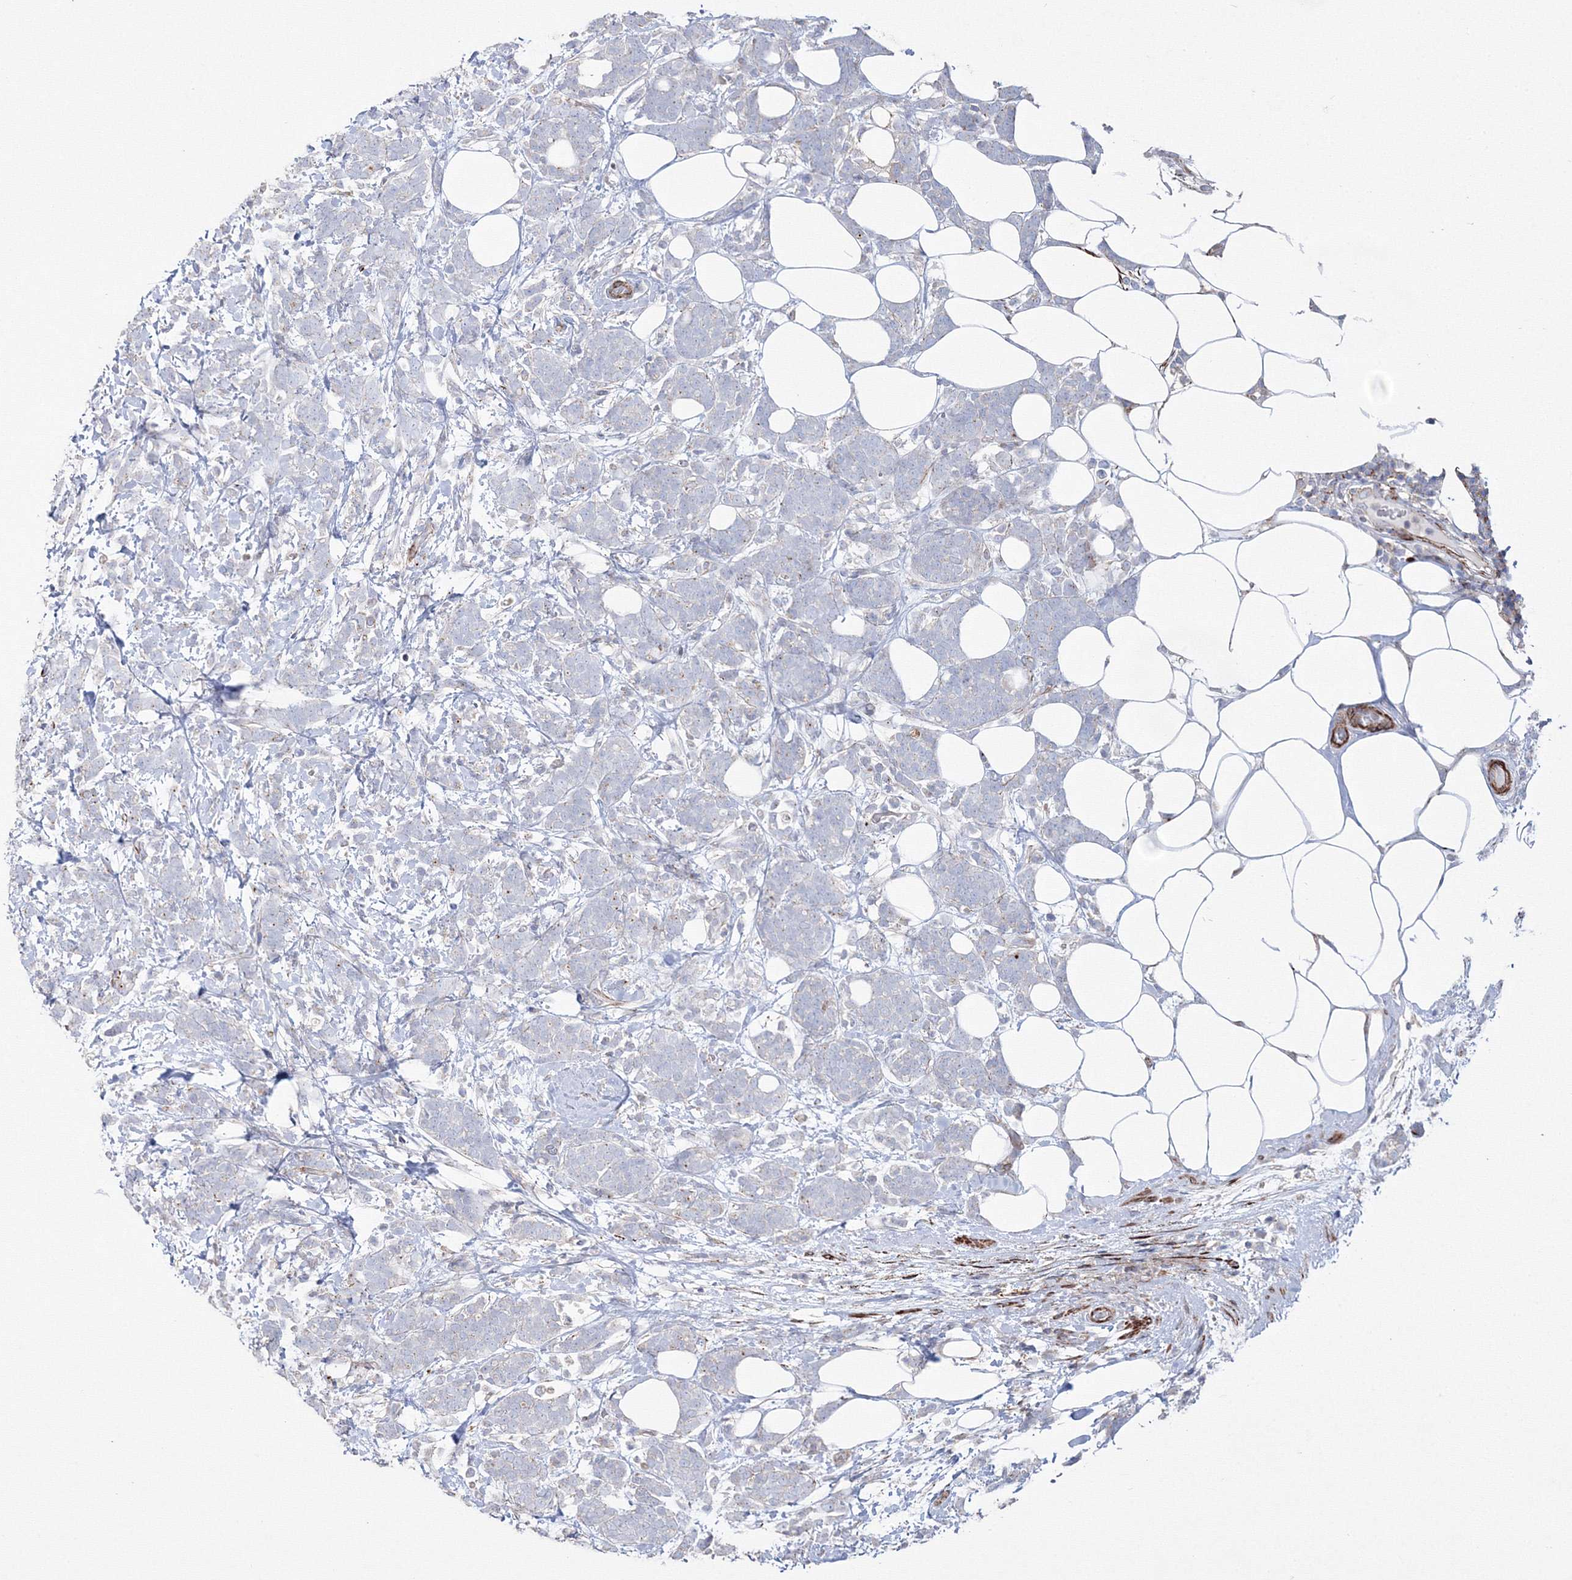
{"staining": {"intensity": "negative", "quantity": "none", "location": "none"}, "tissue": "breast cancer", "cell_type": "Tumor cells", "image_type": "cancer", "snomed": [{"axis": "morphology", "description": "Lobular carcinoma"}, {"axis": "topography", "description": "Breast"}], "caption": "Micrograph shows no significant protein expression in tumor cells of breast cancer (lobular carcinoma). Brightfield microscopy of IHC stained with DAB (brown) and hematoxylin (blue), captured at high magnification.", "gene": "GPR82", "patient": {"sex": "female", "age": 58}}